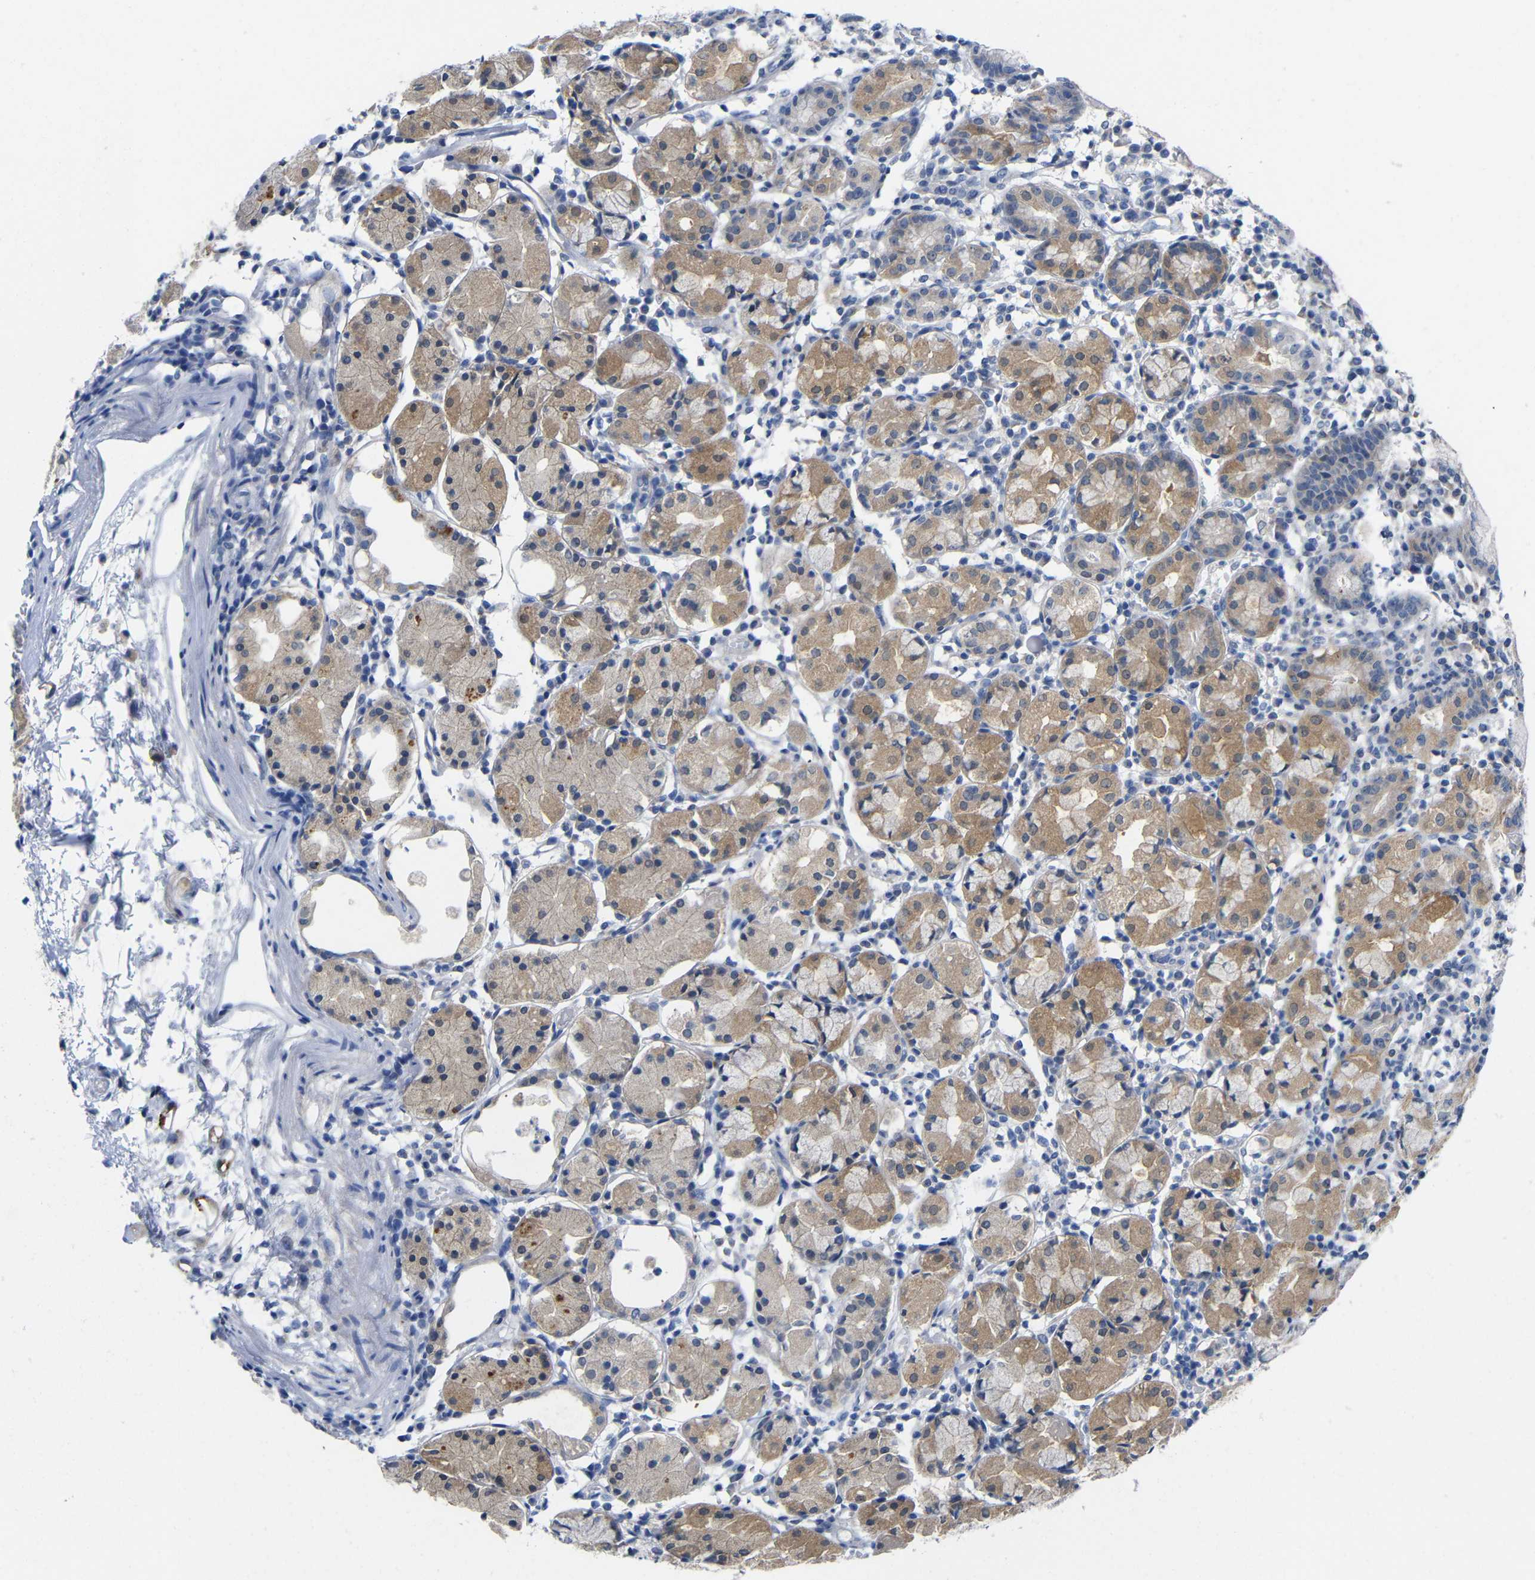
{"staining": {"intensity": "moderate", "quantity": "25%-75%", "location": "cytoplasmic/membranous"}, "tissue": "stomach", "cell_type": "Glandular cells", "image_type": "normal", "snomed": [{"axis": "morphology", "description": "Normal tissue, NOS"}, {"axis": "topography", "description": "Stomach"}, {"axis": "topography", "description": "Stomach, lower"}], "caption": "The immunohistochemical stain highlights moderate cytoplasmic/membranous positivity in glandular cells of unremarkable stomach. (Stains: DAB in brown, nuclei in blue, Microscopy: brightfield microscopy at high magnification).", "gene": "PEBP1", "patient": {"sex": "female", "age": 75}}